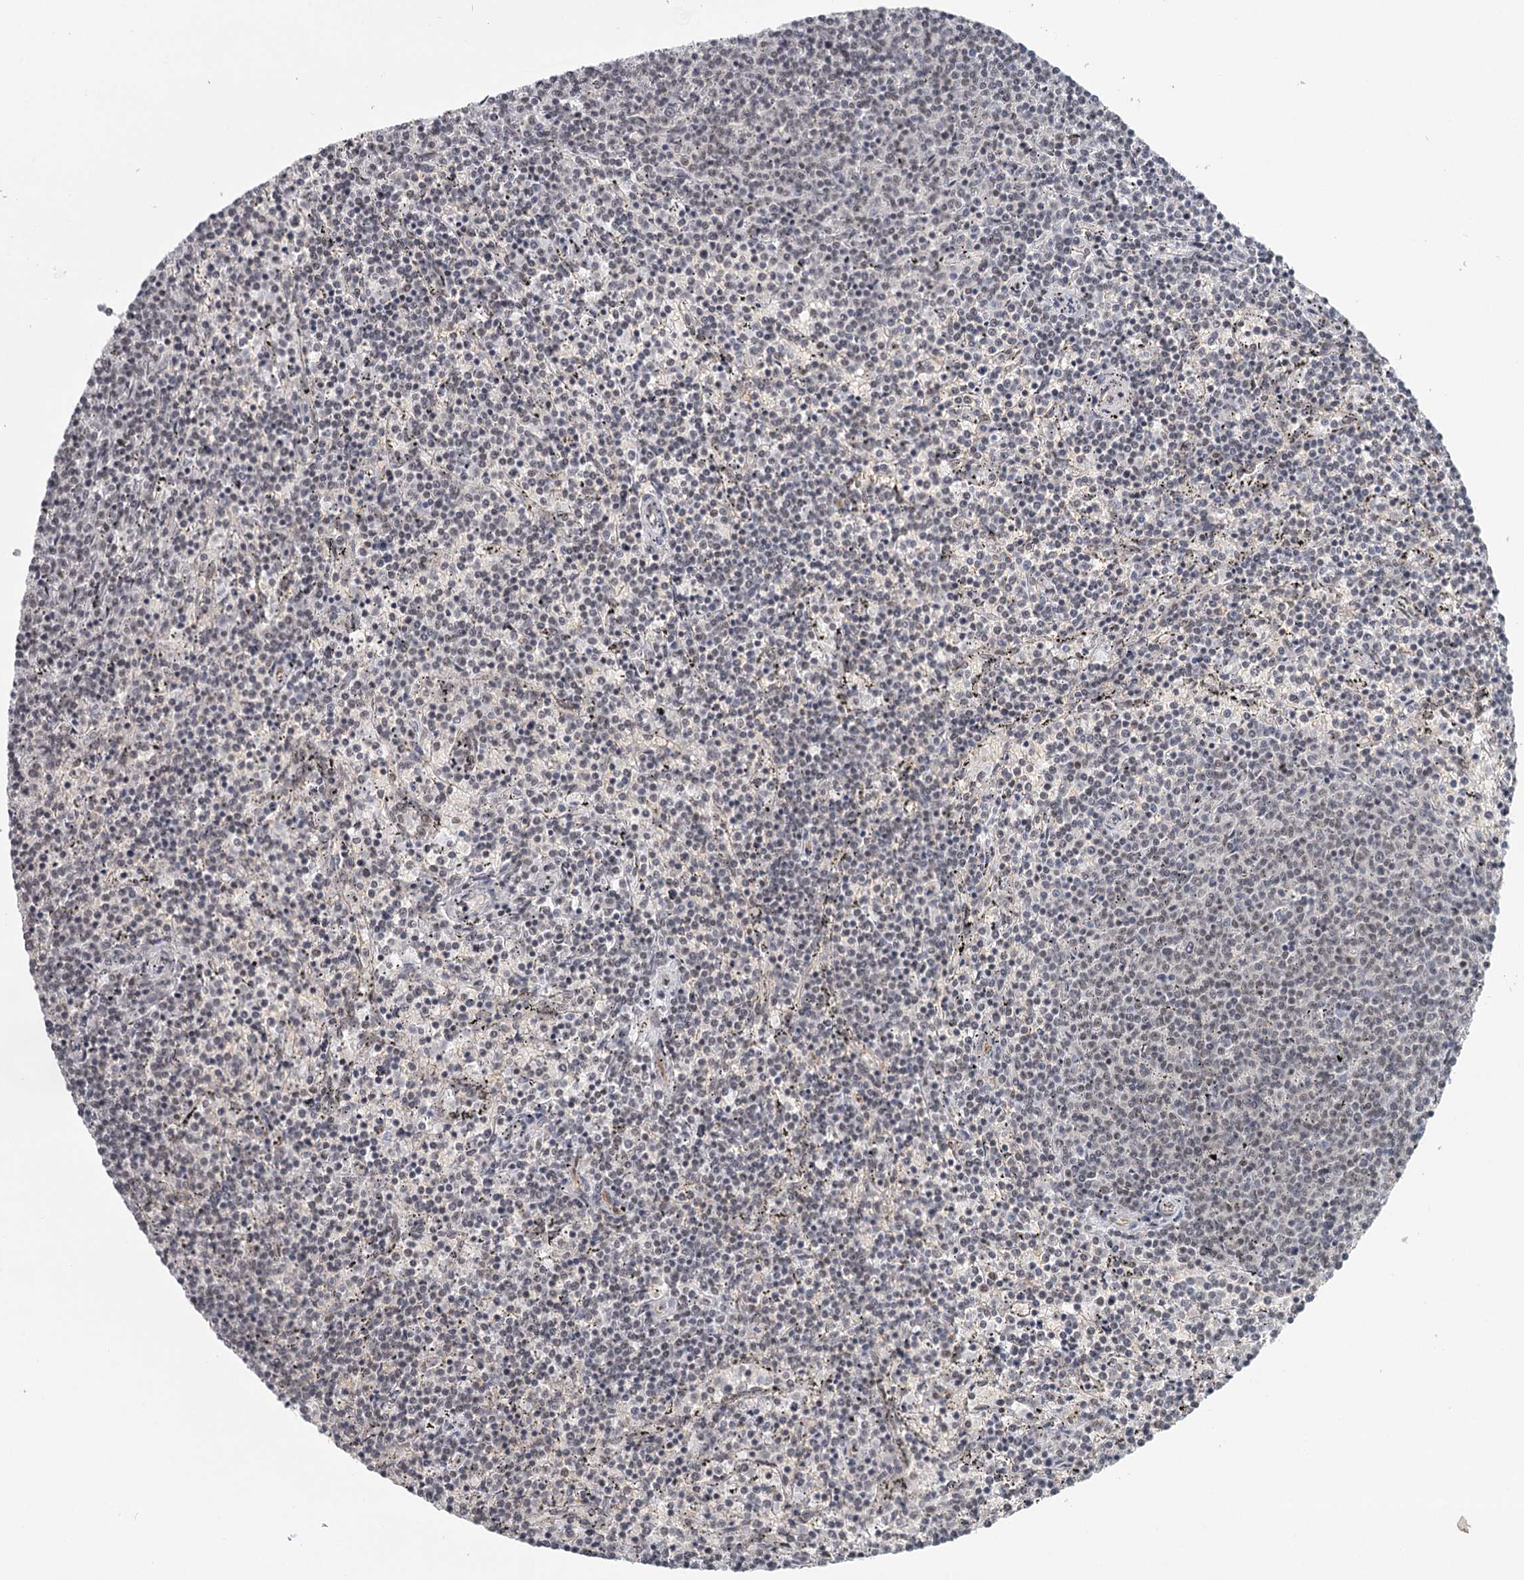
{"staining": {"intensity": "weak", "quantity": "25%-75%", "location": "nuclear"}, "tissue": "lymphoma", "cell_type": "Tumor cells", "image_type": "cancer", "snomed": [{"axis": "morphology", "description": "Malignant lymphoma, non-Hodgkin's type, Low grade"}, {"axis": "topography", "description": "Spleen"}], "caption": "An immunohistochemistry image of neoplastic tissue is shown. Protein staining in brown shows weak nuclear positivity in malignant lymphoma, non-Hodgkin's type (low-grade) within tumor cells.", "gene": "FAM13C", "patient": {"sex": "female", "age": 50}}